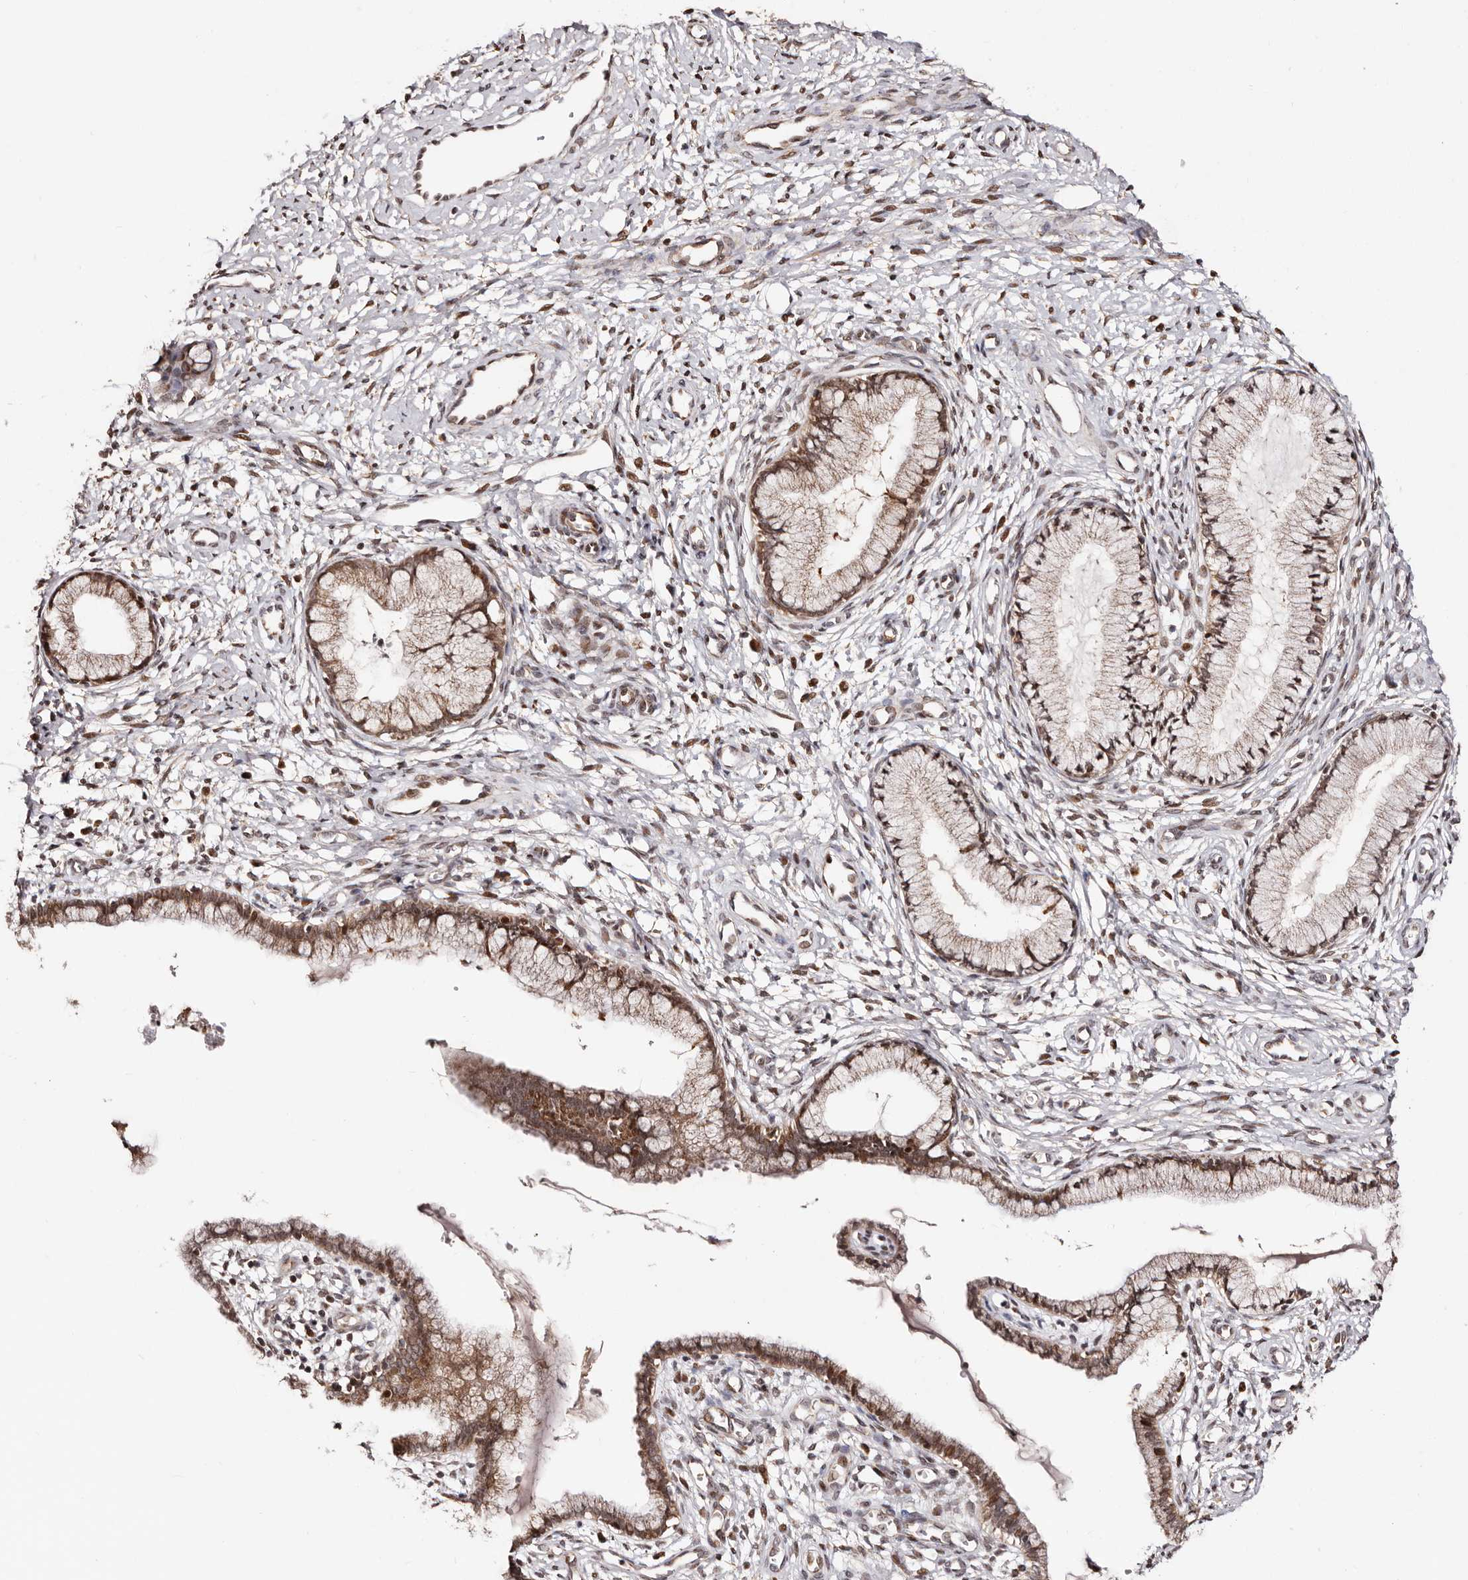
{"staining": {"intensity": "moderate", "quantity": ">75%", "location": "cytoplasmic/membranous,nuclear"}, "tissue": "cervix", "cell_type": "Glandular cells", "image_type": "normal", "snomed": [{"axis": "morphology", "description": "Normal tissue, NOS"}, {"axis": "topography", "description": "Cervix"}], "caption": "Glandular cells demonstrate medium levels of moderate cytoplasmic/membranous,nuclear staining in approximately >75% of cells in unremarkable human cervix. (Brightfield microscopy of DAB IHC at high magnification).", "gene": "HIVEP3", "patient": {"sex": "female", "age": 36}}